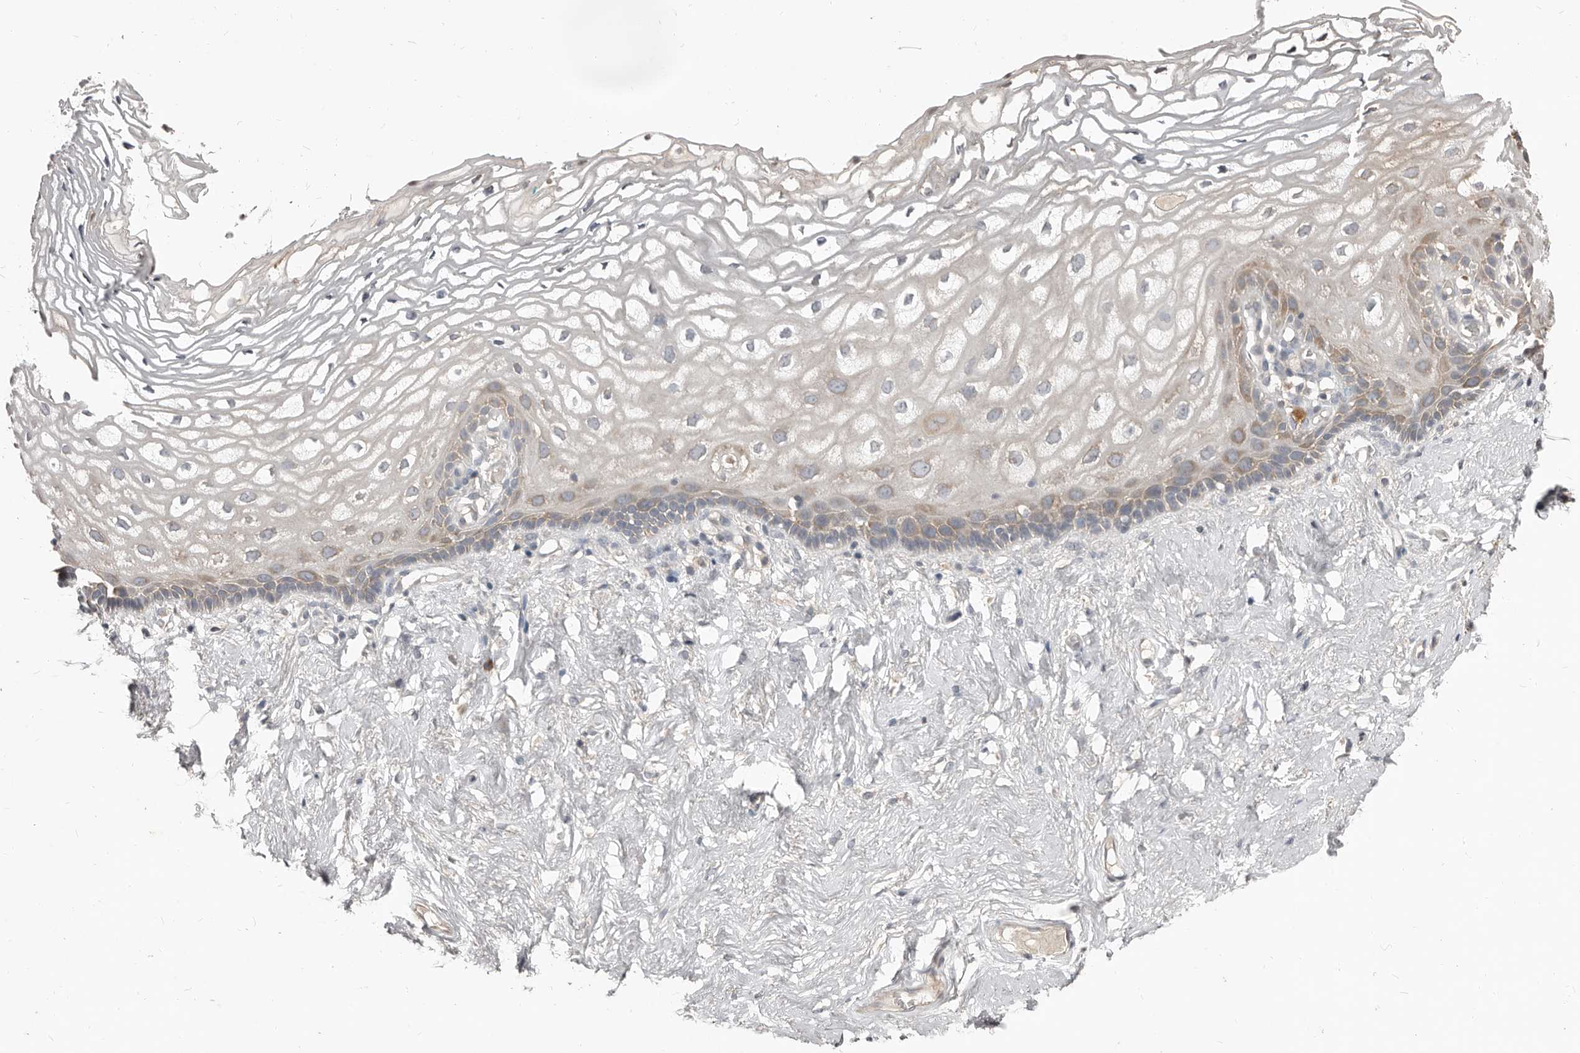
{"staining": {"intensity": "moderate", "quantity": "25%-75%", "location": "cytoplasmic/membranous"}, "tissue": "vagina", "cell_type": "Squamous epithelial cells", "image_type": "normal", "snomed": [{"axis": "morphology", "description": "Normal tissue, NOS"}, {"axis": "morphology", "description": "Adenocarcinoma, NOS"}, {"axis": "topography", "description": "Rectum"}, {"axis": "topography", "description": "Vagina"}], "caption": "DAB immunohistochemical staining of benign human vagina demonstrates moderate cytoplasmic/membranous protein staining in approximately 25%-75% of squamous epithelial cells.", "gene": "AKNAD1", "patient": {"sex": "female", "age": 71}}